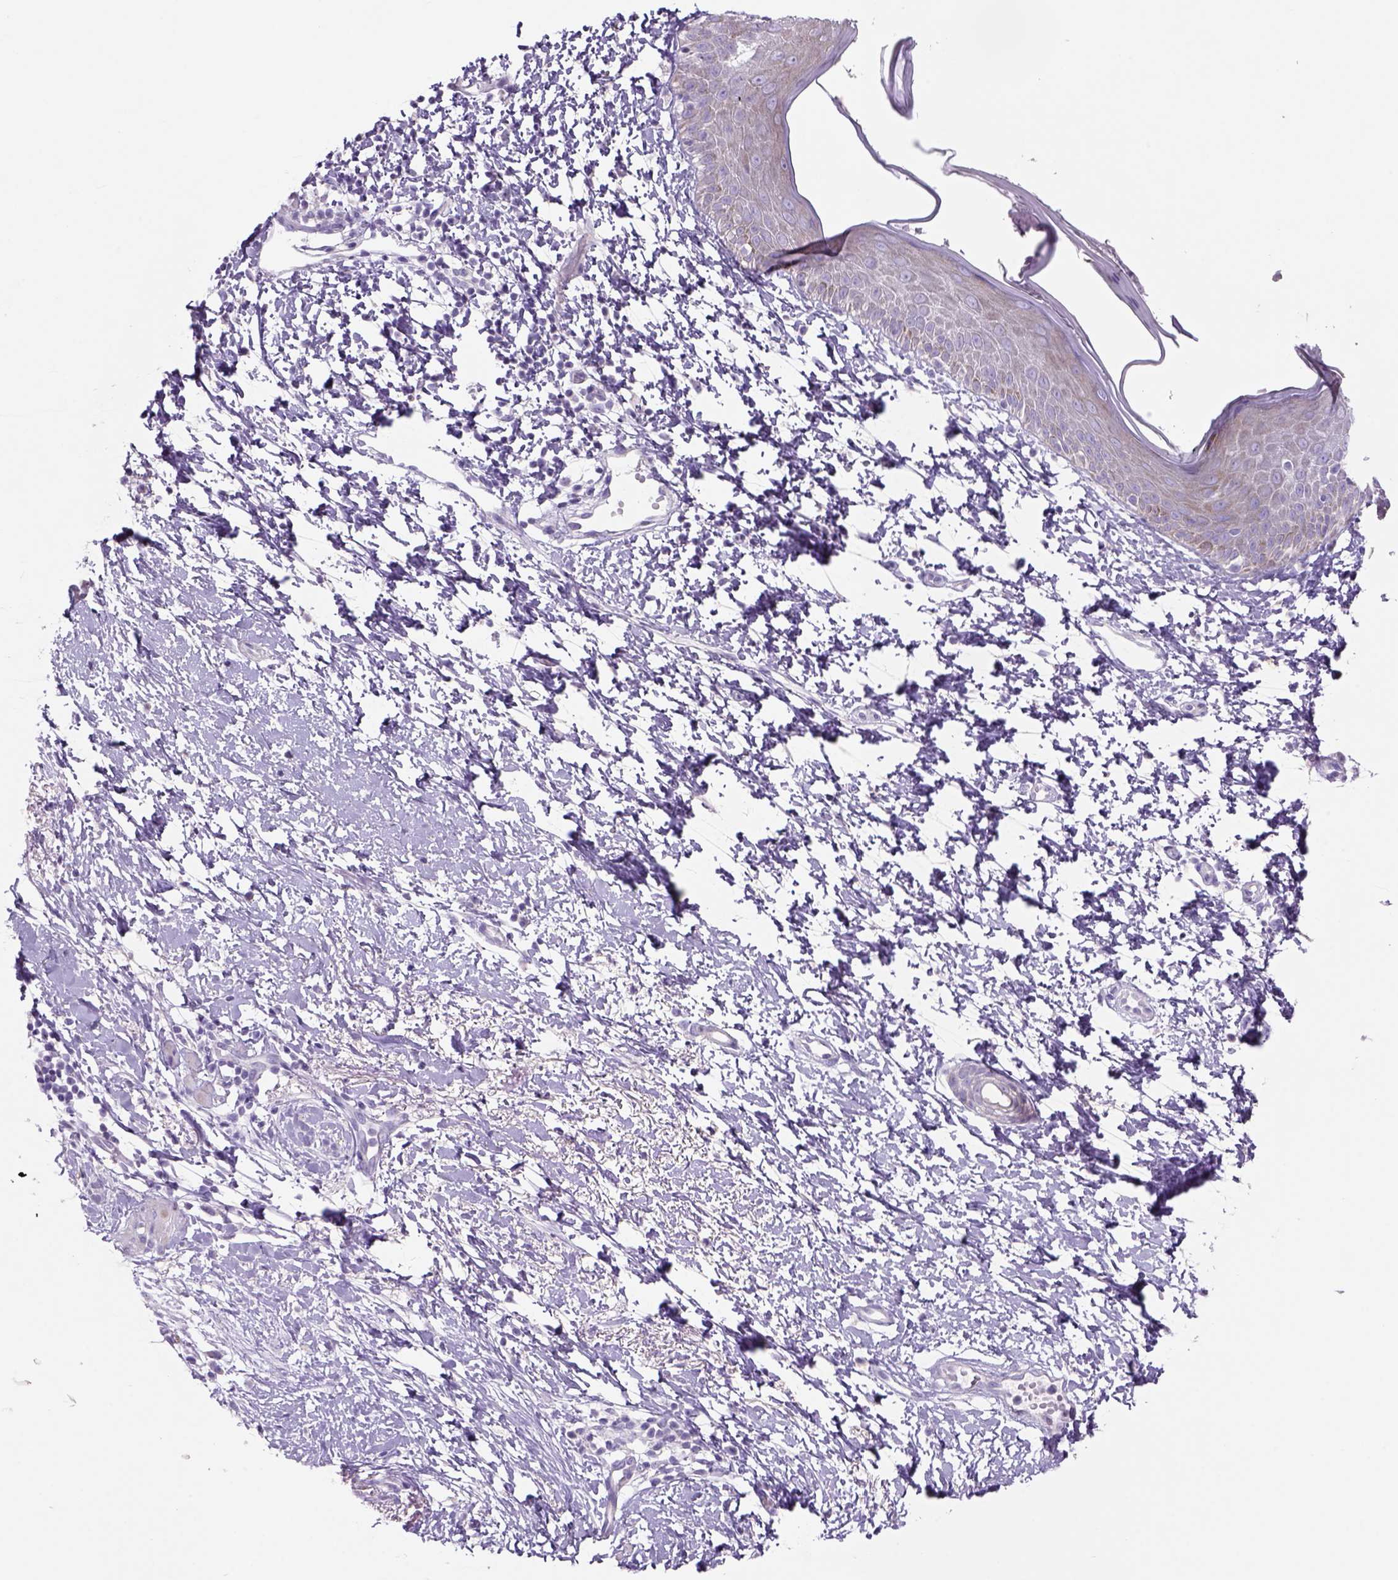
{"staining": {"intensity": "negative", "quantity": "none", "location": "none"}, "tissue": "skin cancer", "cell_type": "Tumor cells", "image_type": "cancer", "snomed": [{"axis": "morphology", "description": "Normal tissue, NOS"}, {"axis": "morphology", "description": "Basal cell carcinoma"}, {"axis": "topography", "description": "Skin"}], "caption": "Immunohistochemistry image of neoplastic tissue: human skin cancer stained with DAB exhibits no significant protein staining in tumor cells.", "gene": "ADGRV1", "patient": {"sex": "male", "age": 84}}